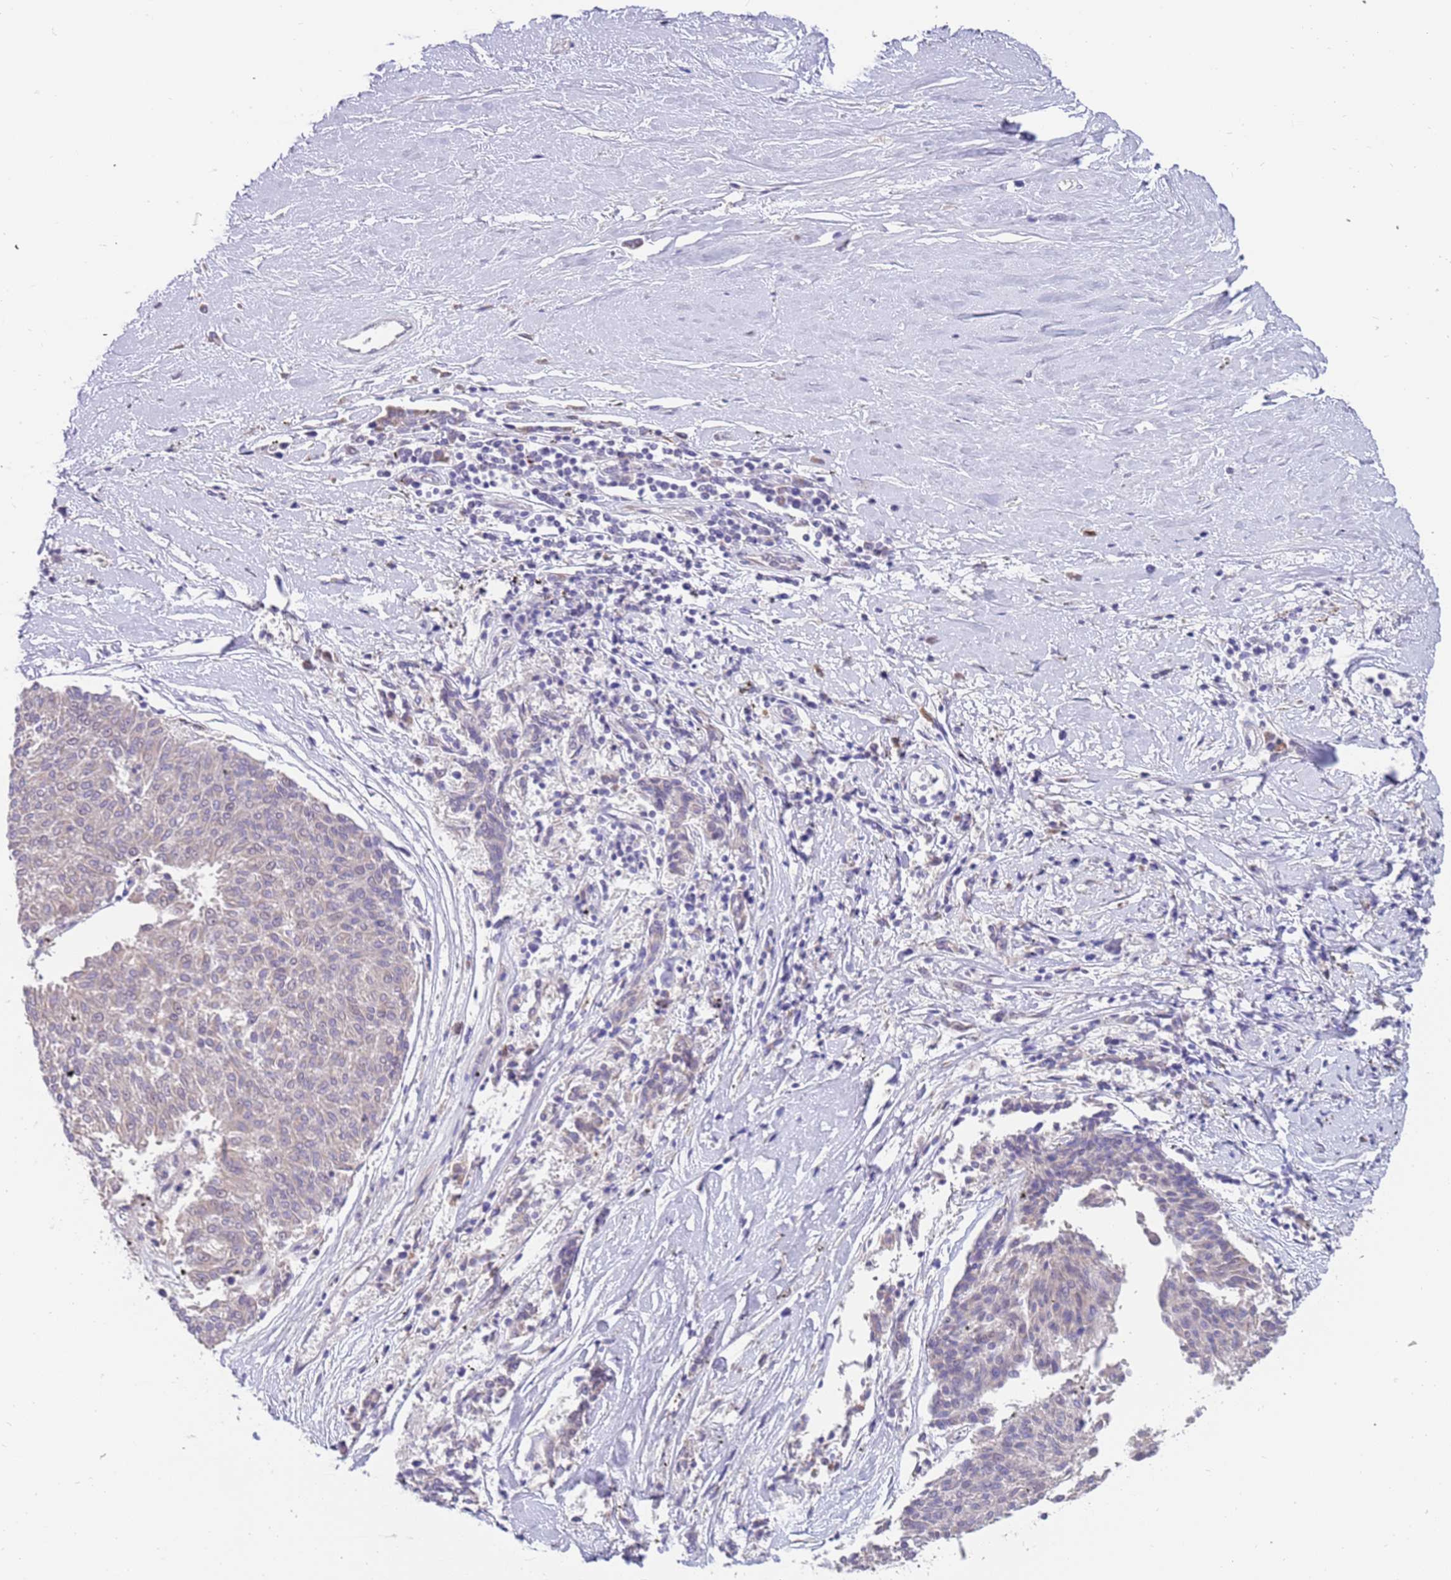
{"staining": {"intensity": "negative", "quantity": "none", "location": "none"}, "tissue": "melanoma", "cell_type": "Tumor cells", "image_type": "cancer", "snomed": [{"axis": "morphology", "description": "Malignant melanoma, NOS"}, {"axis": "topography", "description": "Skin"}], "caption": "High power microscopy micrograph of an immunohistochemistry (IHC) micrograph of melanoma, revealing no significant expression in tumor cells. The staining is performed using DAB (3,3'-diaminobenzidine) brown chromogen with nuclei counter-stained in using hematoxylin.", "gene": "ZNF746", "patient": {"sex": "female", "age": 72}}